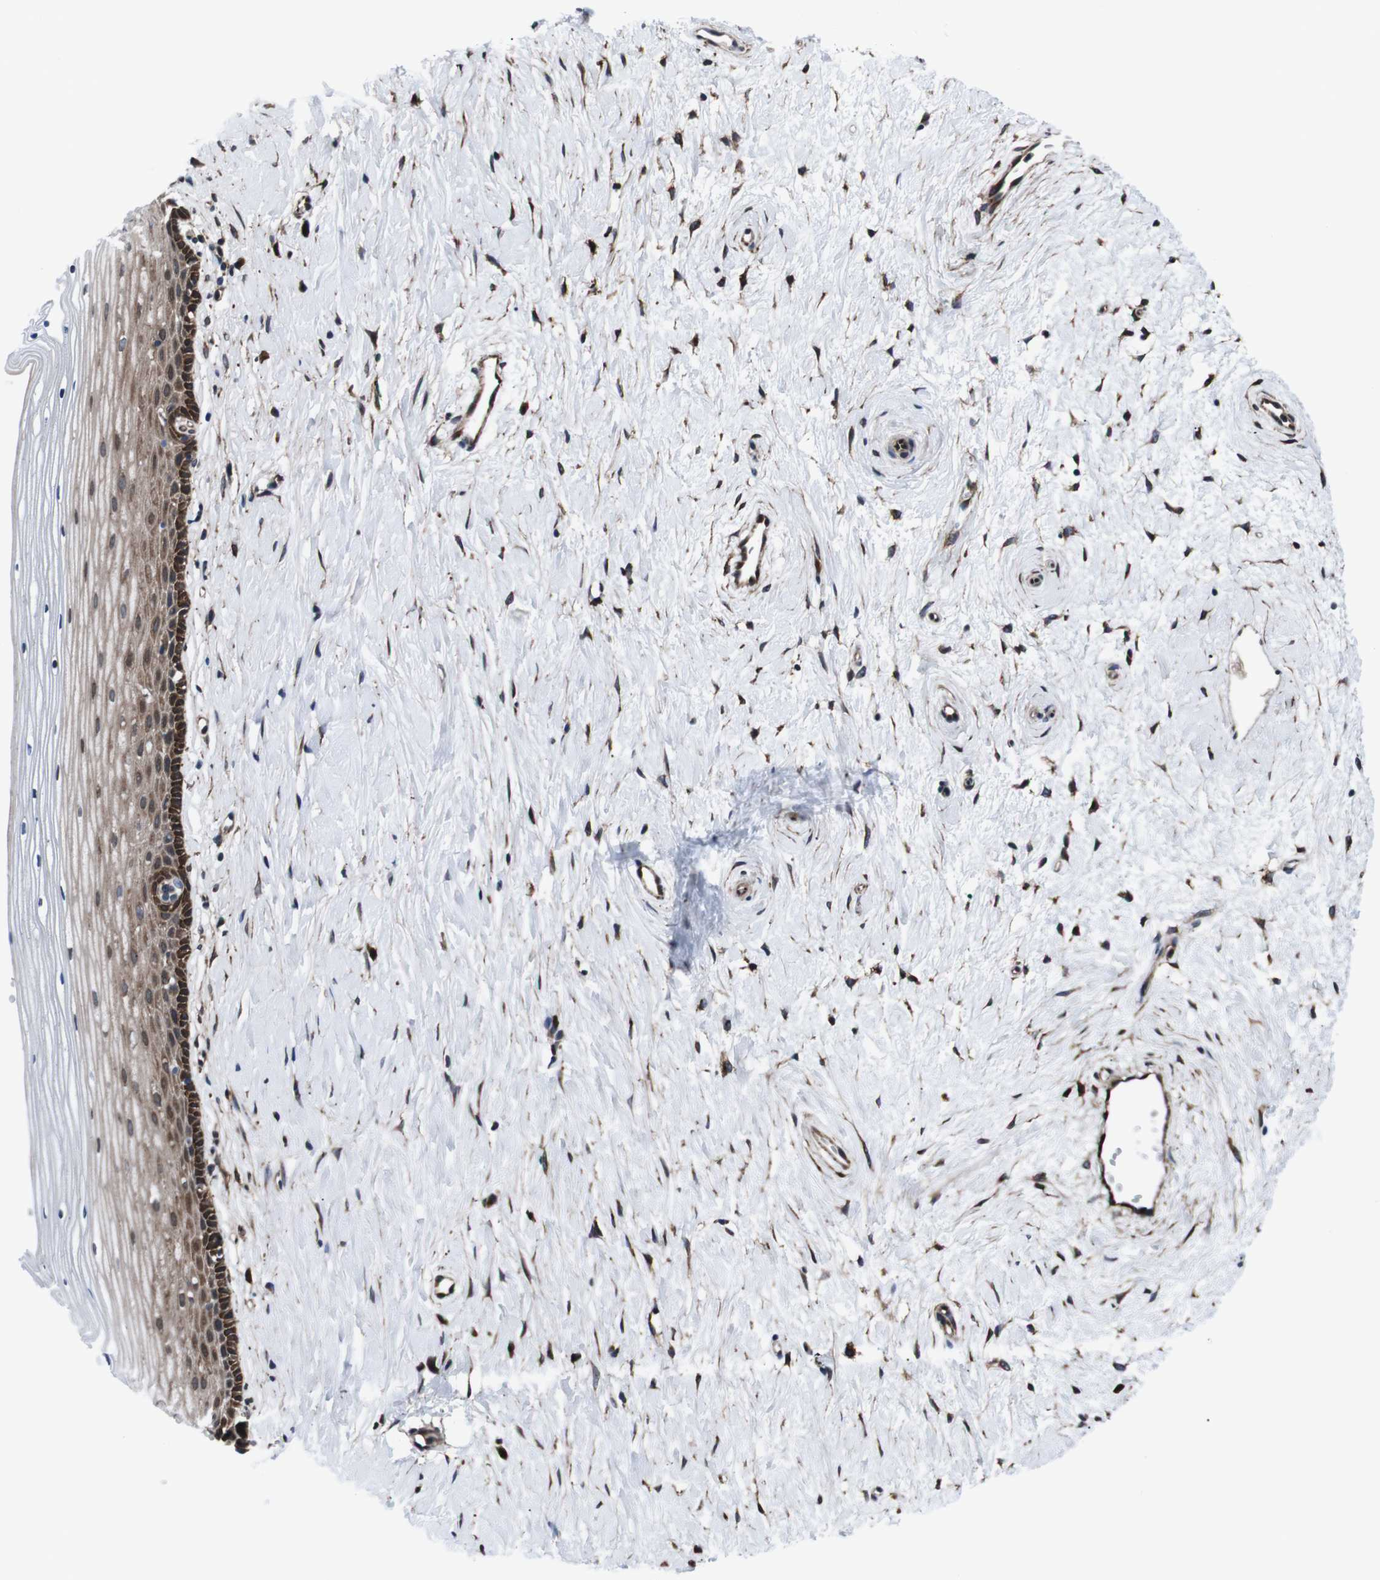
{"staining": {"intensity": "strong", "quantity": ">75%", "location": "cytoplasmic/membranous"}, "tissue": "cervix", "cell_type": "Glandular cells", "image_type": "normal", "snomed": [{"axis": "morphology", "description": "Normal tissue, NOS"}, {"axis": "topography", "description": "Cervix"}], "caption": "Protein staining of benign cervix displays strong cytoplasmic/membranous positivity in approximately >75% of glandular cells.", "gene": "EIF4A2", "patient": {"sex": "female", "age": 39}}